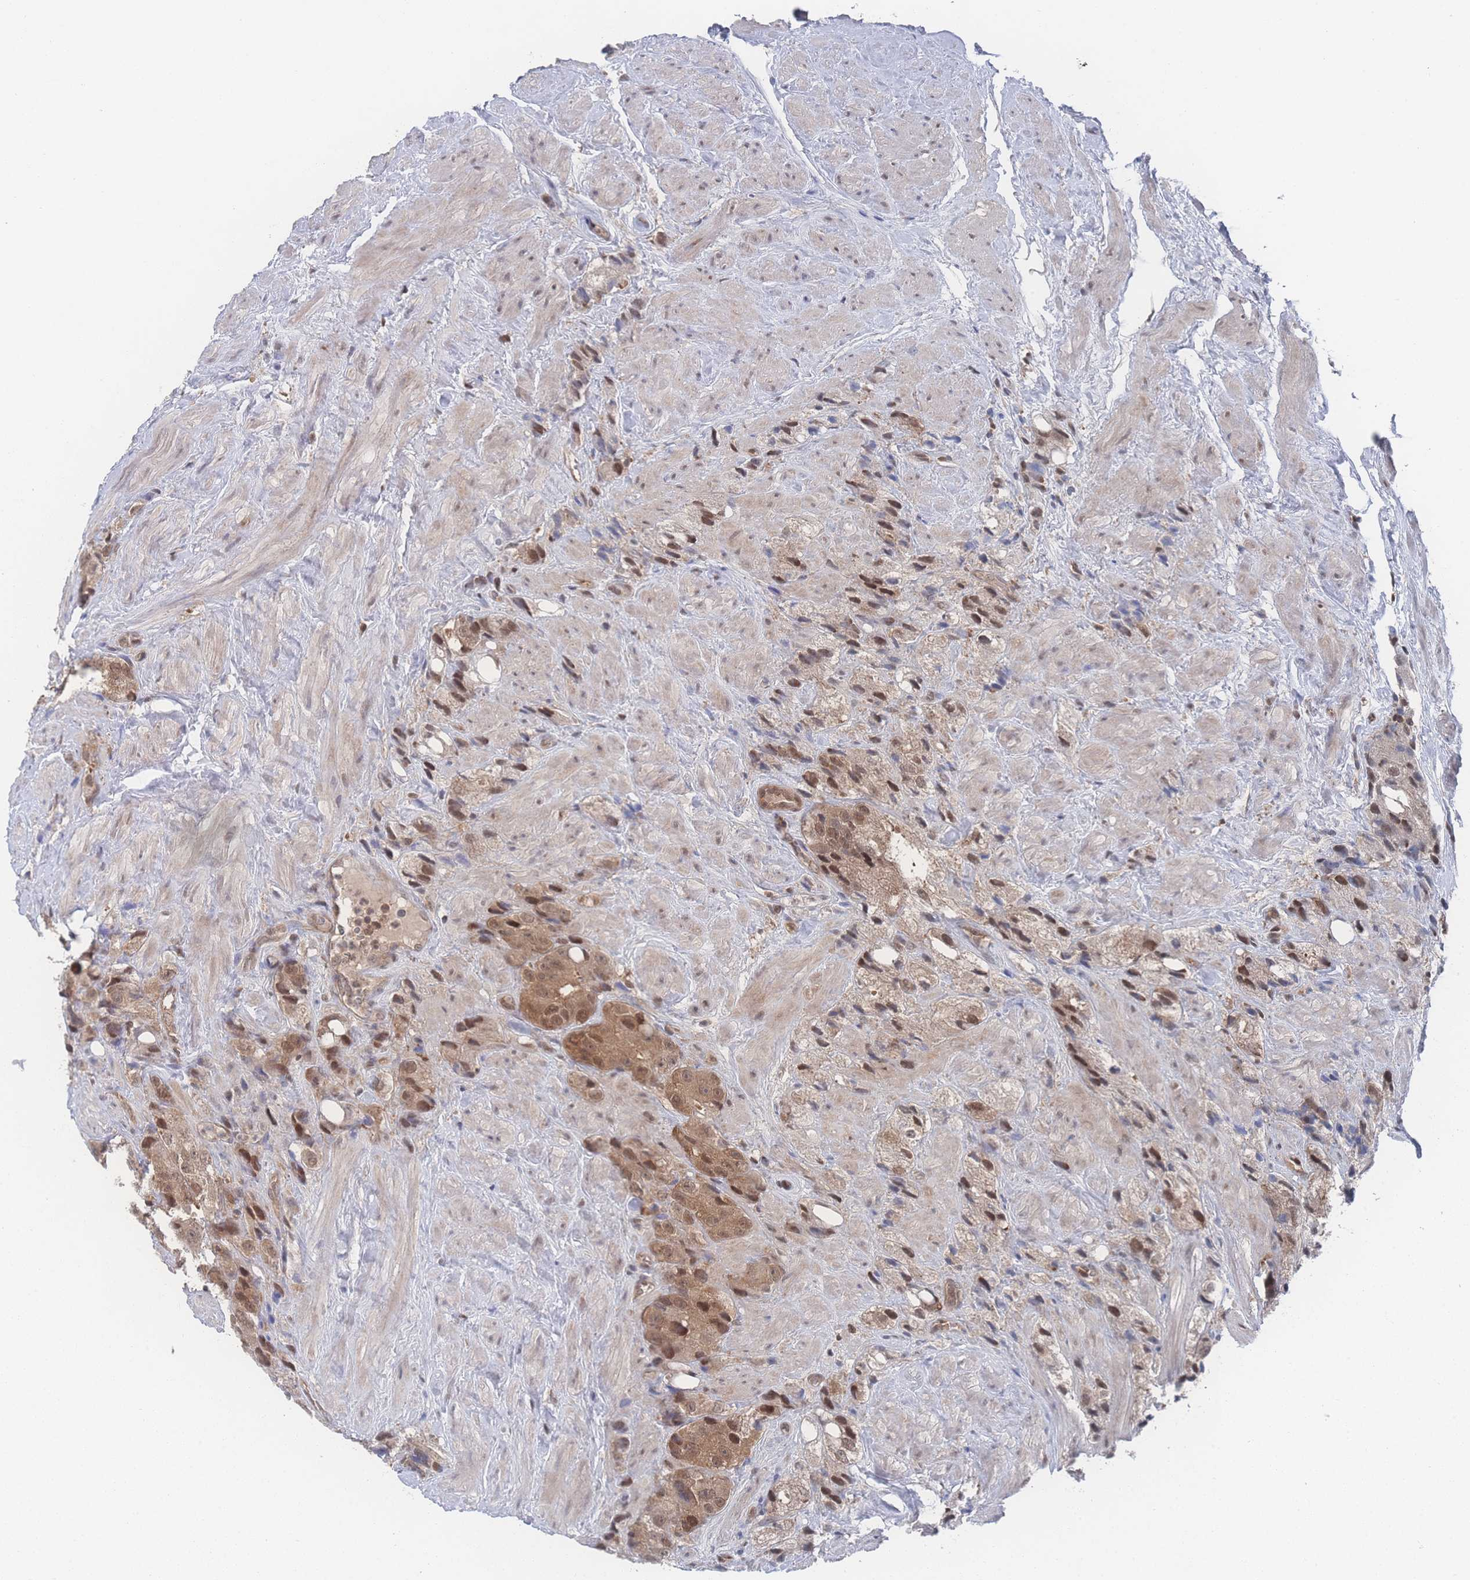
{"staining": {"intensity": "moderate", "quantity": ">75%", "location": "cytoplasmic/membranous,nuclear"}, "tissue": "prostate cancer", "cell_type": "Tumor cells", "image_type": "cancer", "snomed": [{"axis": "morphology", "description": "Adenocarcinoma, NOS"}, {"axis": "topography", "description": "Prostate"}], "caption": "An immunohistochemistry (IHC) micrograph of tumor tissue is shown. Protein staining in brown highlights moderate cytoplasmic/membranous and nuclear positivity in prostate cancer within tumor cells.", "gene": "PSMA1", "patient": {"sex": "male", "age": 79}}